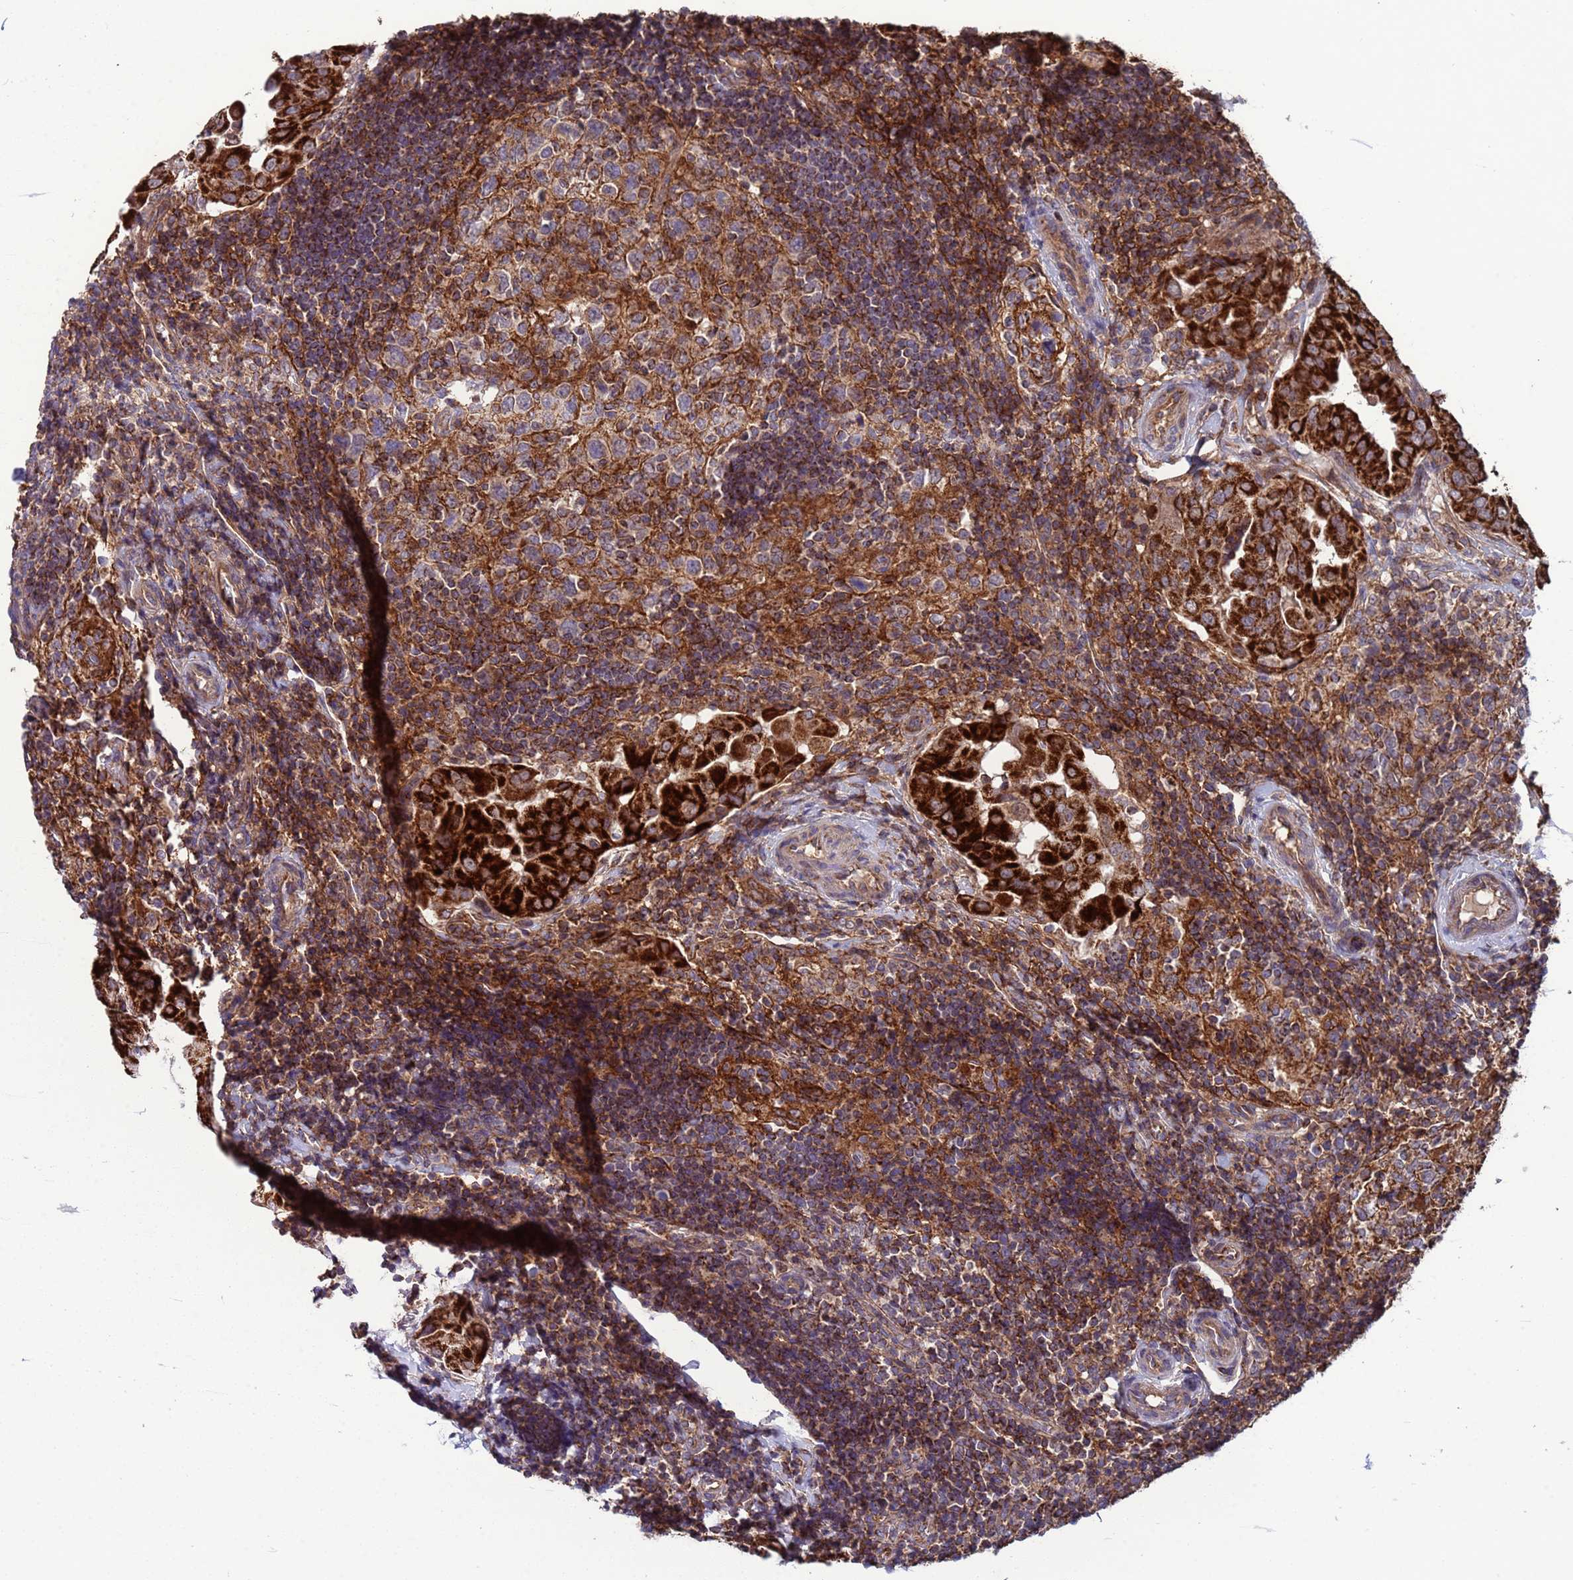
{"staining": {"intensity": "strong", "quantity": ">75%", "location": "cytoplasmic/membranous"}, "tissue": "thyroid cancer", "cell_type": "Tumor cells", "image_type": "cancer", "snomed": [{"axis": "morphology", "description": "Papillary adenocarcinoma, NOS"}, {"axis": "topography", "description": "Thyroid gland"}], "caption": "Tumor cells show high levels of strong cytoplasmic/membranous positivity in about >75% of cells in thyroid cancer (papillary adenocarcinoma). The staining is performed using DAB (3,3'-diaminobenzidine) brown chromogen to label protein expression. The nuclei are counter-stained blue using hematoxylin.", "gene": "ACAD8", "patient": {"sex": "male", "age": 33}}